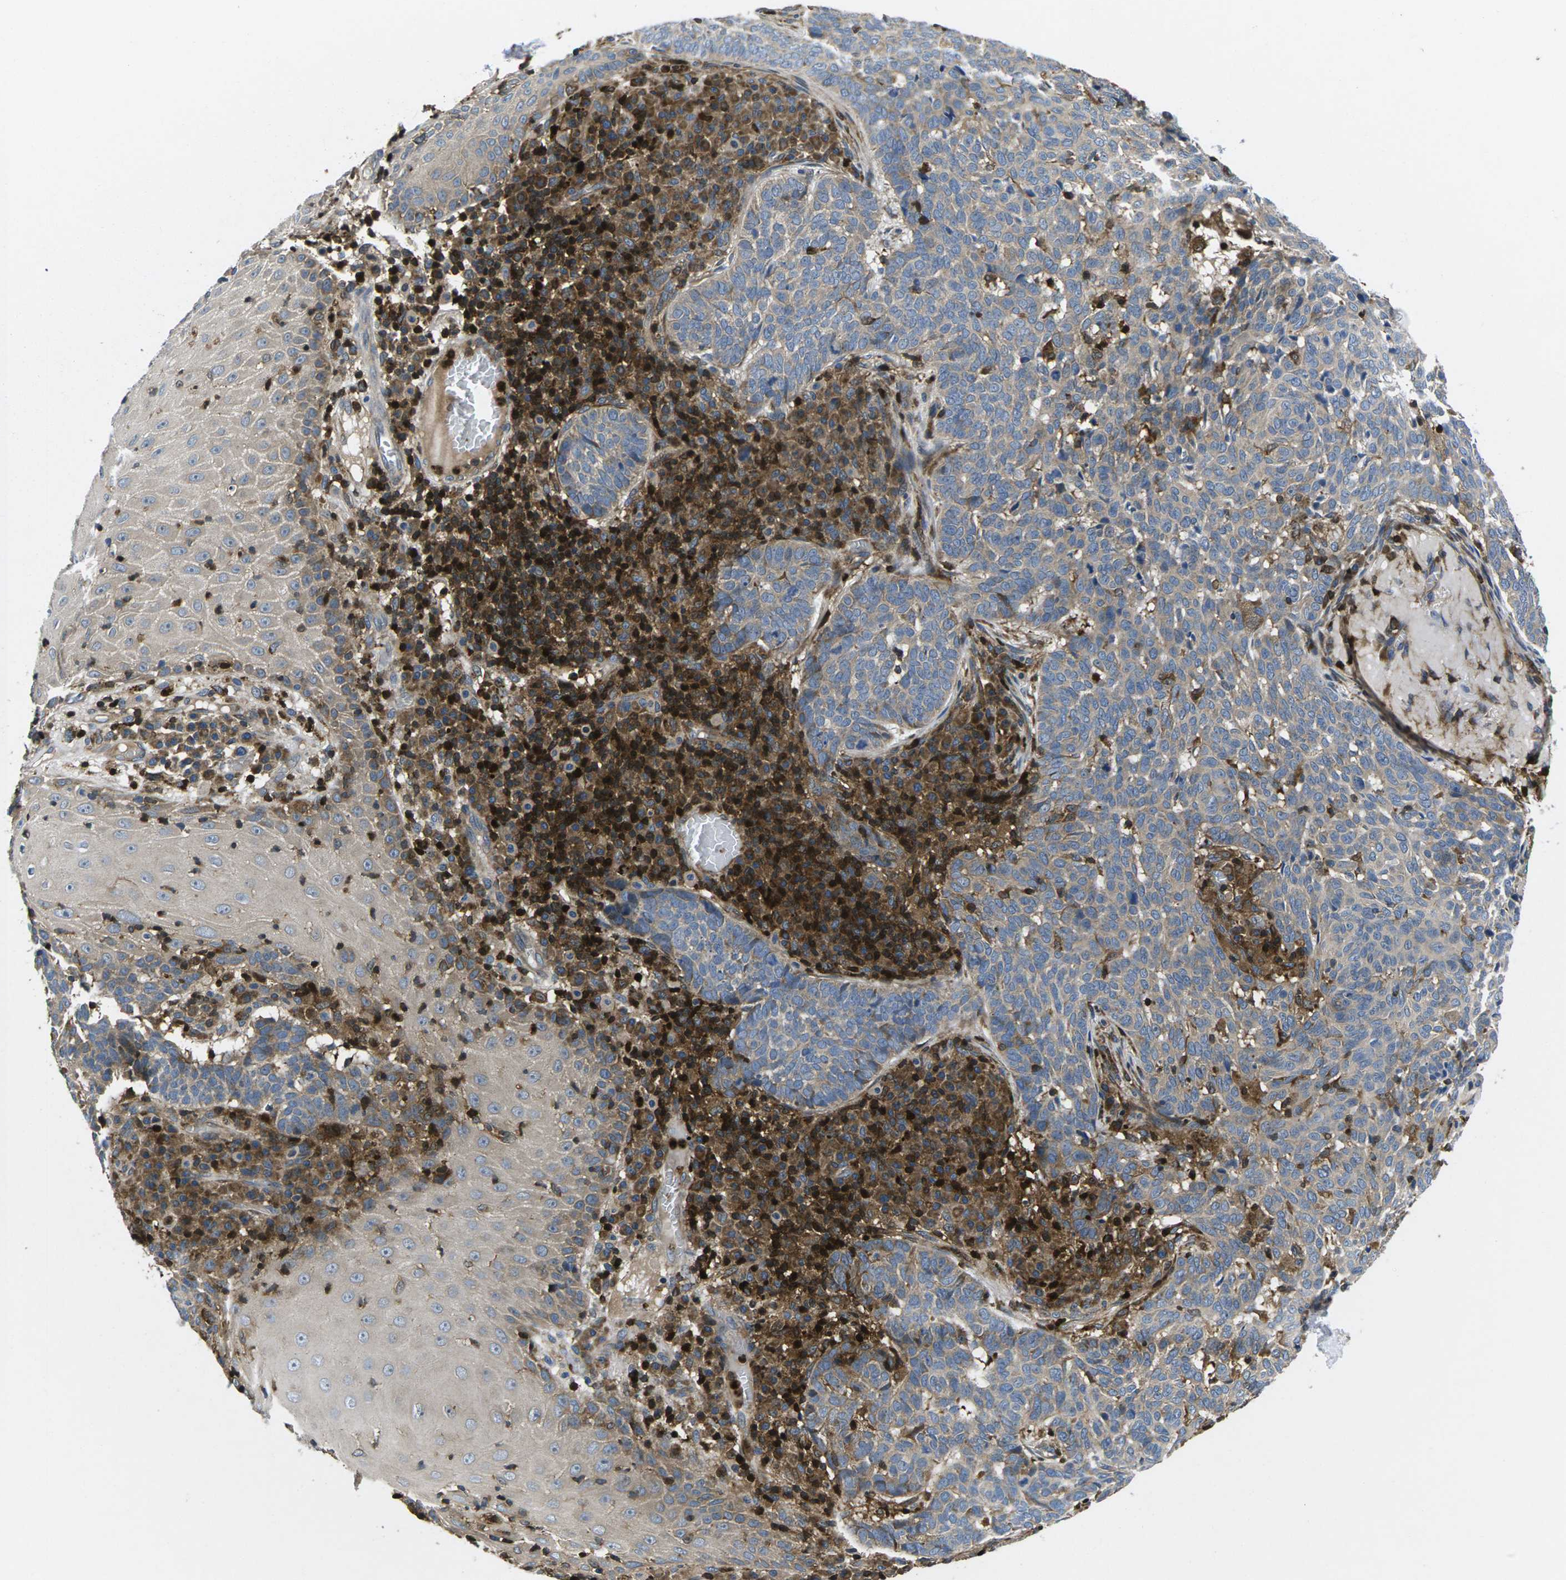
{"staining": {"intensity": "weak", "quantity": ">75%", "location": "cytoplasmic/membranous"}, "tissue": "skin cancer", "cell_type": "Tumor cells", "image_type": "cancer", "snomed": [{"axis": "morphology", "description": "Basal cell carcinoma"}, {"axis": "topography", "description": "Skin"}], "caption": "A photomicrograph of basal cell carcinoma (skin) stained for a protein reveals weak cytoplasmic/membranous brown staining in tumor cells.", "gene": "PLCE1", "patient": {"sex": "male", "age": 85}}